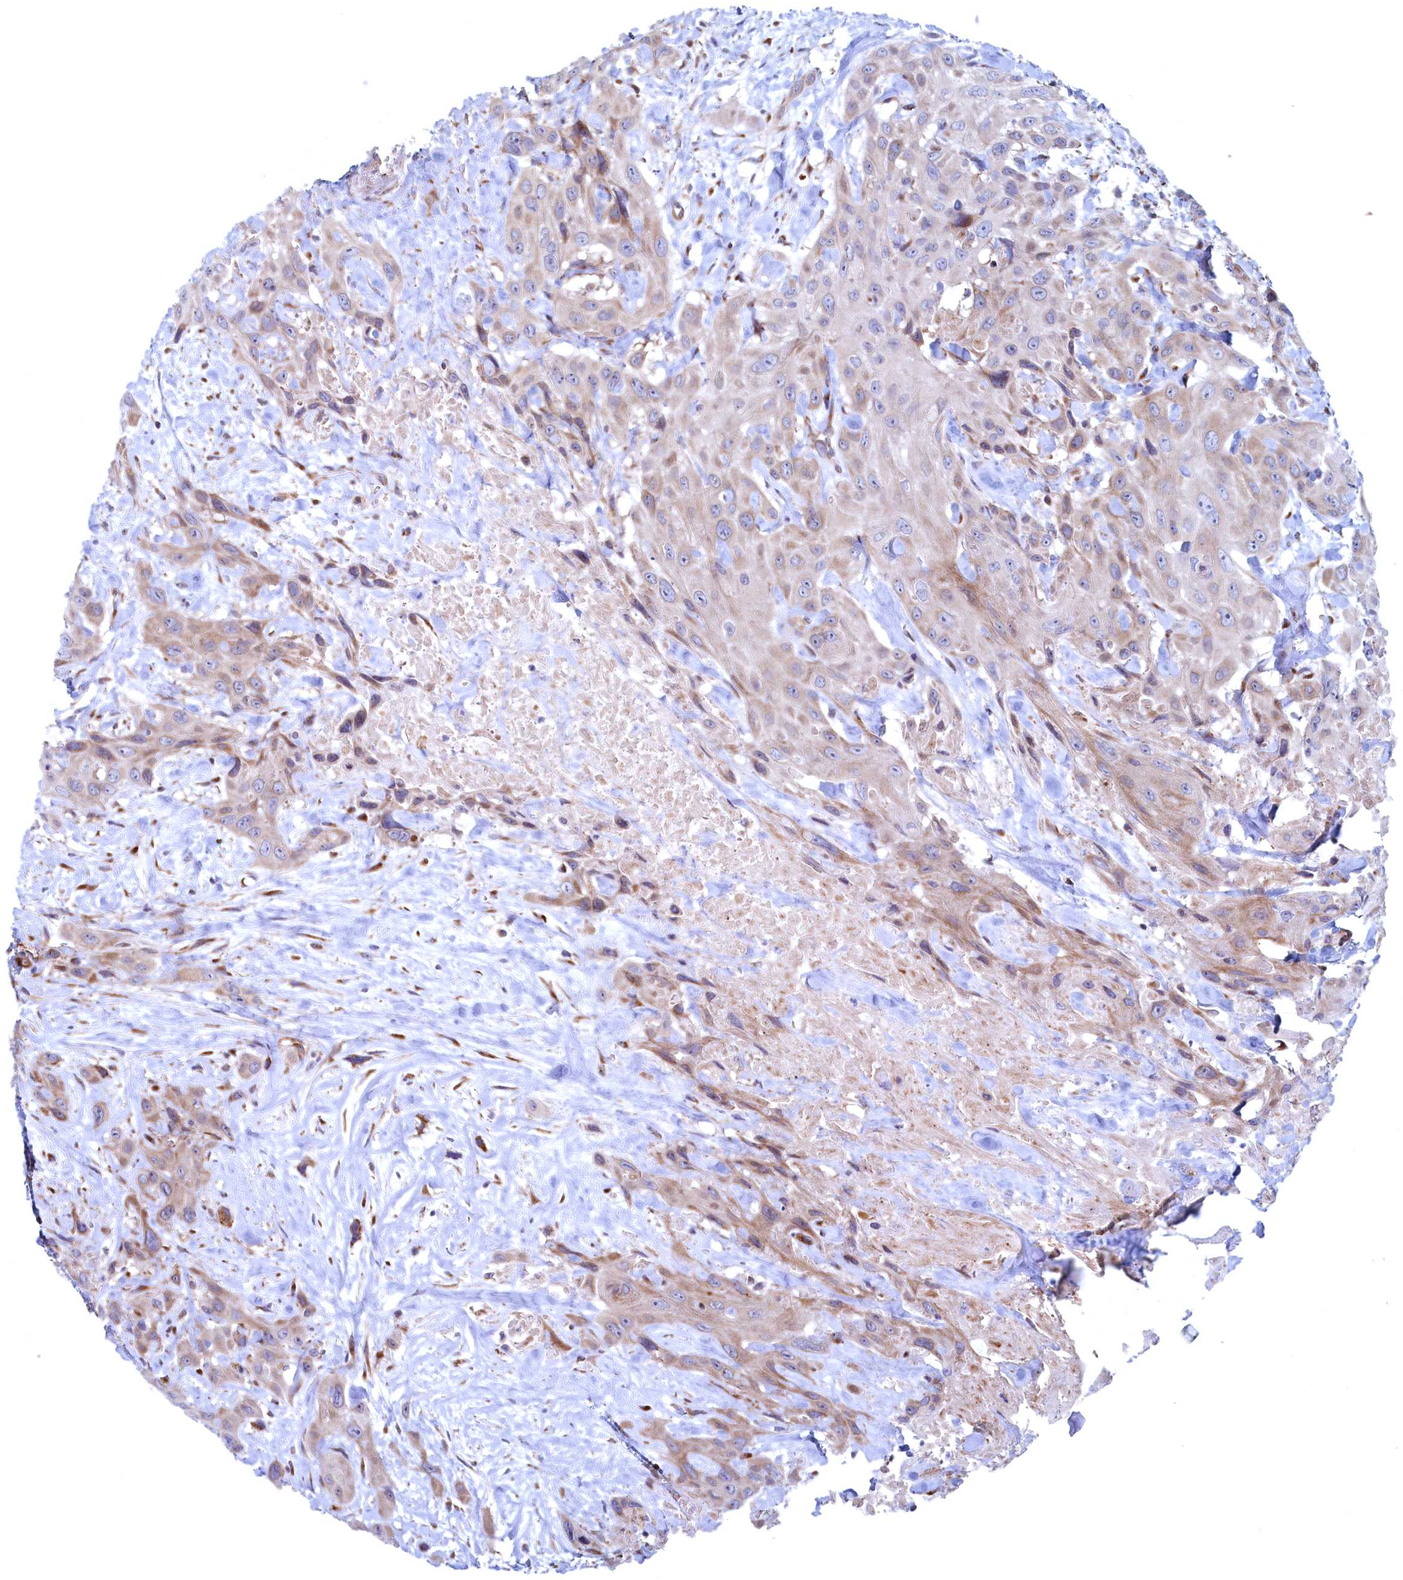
{"staining": {"intensity": "weak", "quantity": "<25%", "location": "cytoplasmic/membranous"}, "tissue": "head and neck cancer", "cell_type": "Tumor cells", "image_type": "cancer", "snomed": [{"axis": "morphology", "description": "Squamous cell carcinoma, NOS"}, {"axis": "topography", "description": "Head-Neck"}], "caption": "The micrograph exhibits no significant staining in tumor cells of head and neck squamous cell carcinoma.", "gene": "MTFMT", "patient": {"sex": "male", "age": 81}}